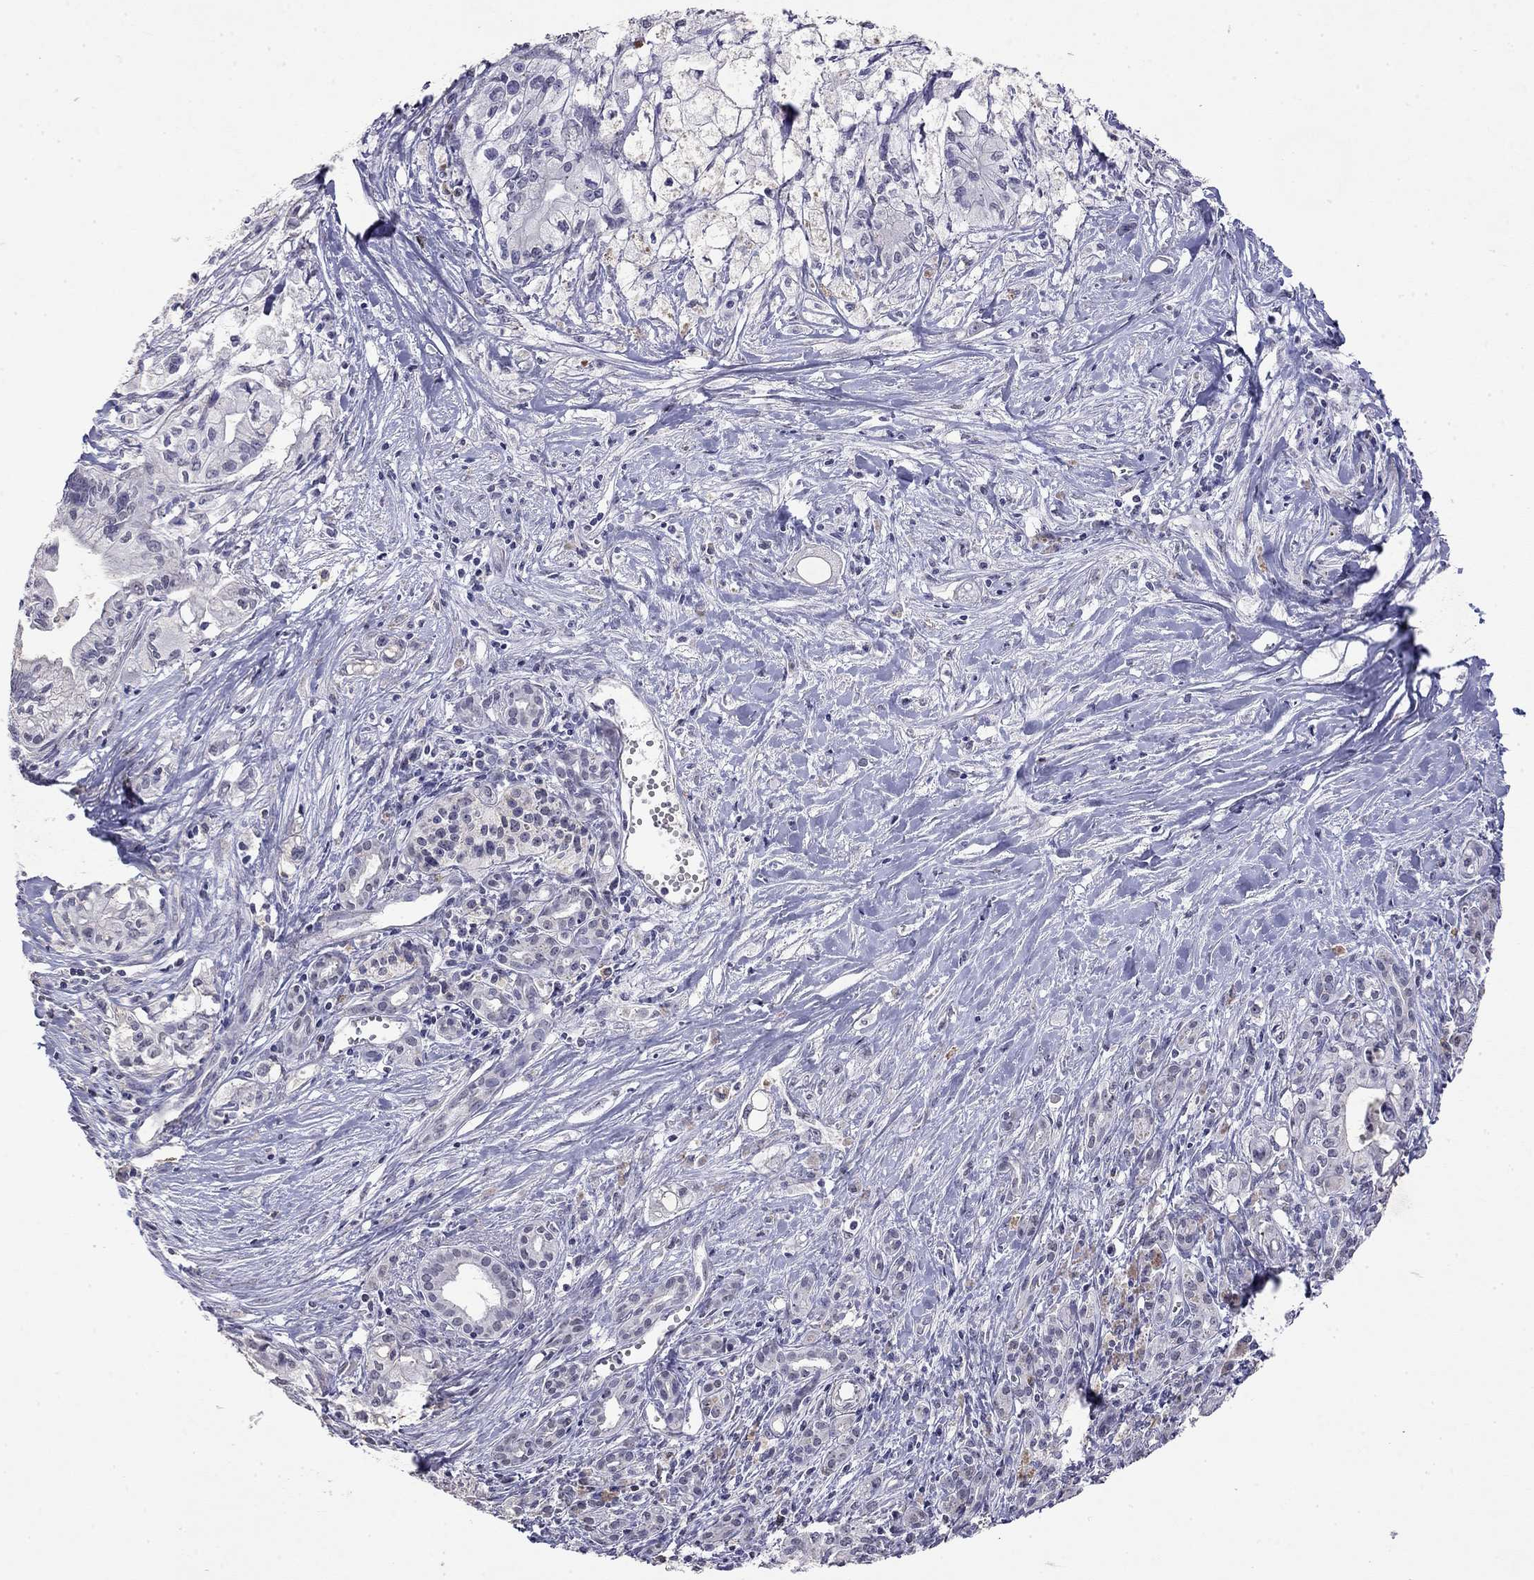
{"staining": {"intensity": "negative", "quantity": "none", "location": "none"}, "tissue": "pancreatic cancer", "cell_type": "Tumor cells", "image_type": "cancer", "snomed": [{"axis": "morphology", "description": "Adenocarcinoma, NOS"}, {"axis": "topography", "description": "Pancreas"}], "caption": "Photomicrograph shows no significant protein positivity in tumor cells of pancreatic cancer.", "gene": "WNK3", "patient": {"sex": "male", "age": 71}}